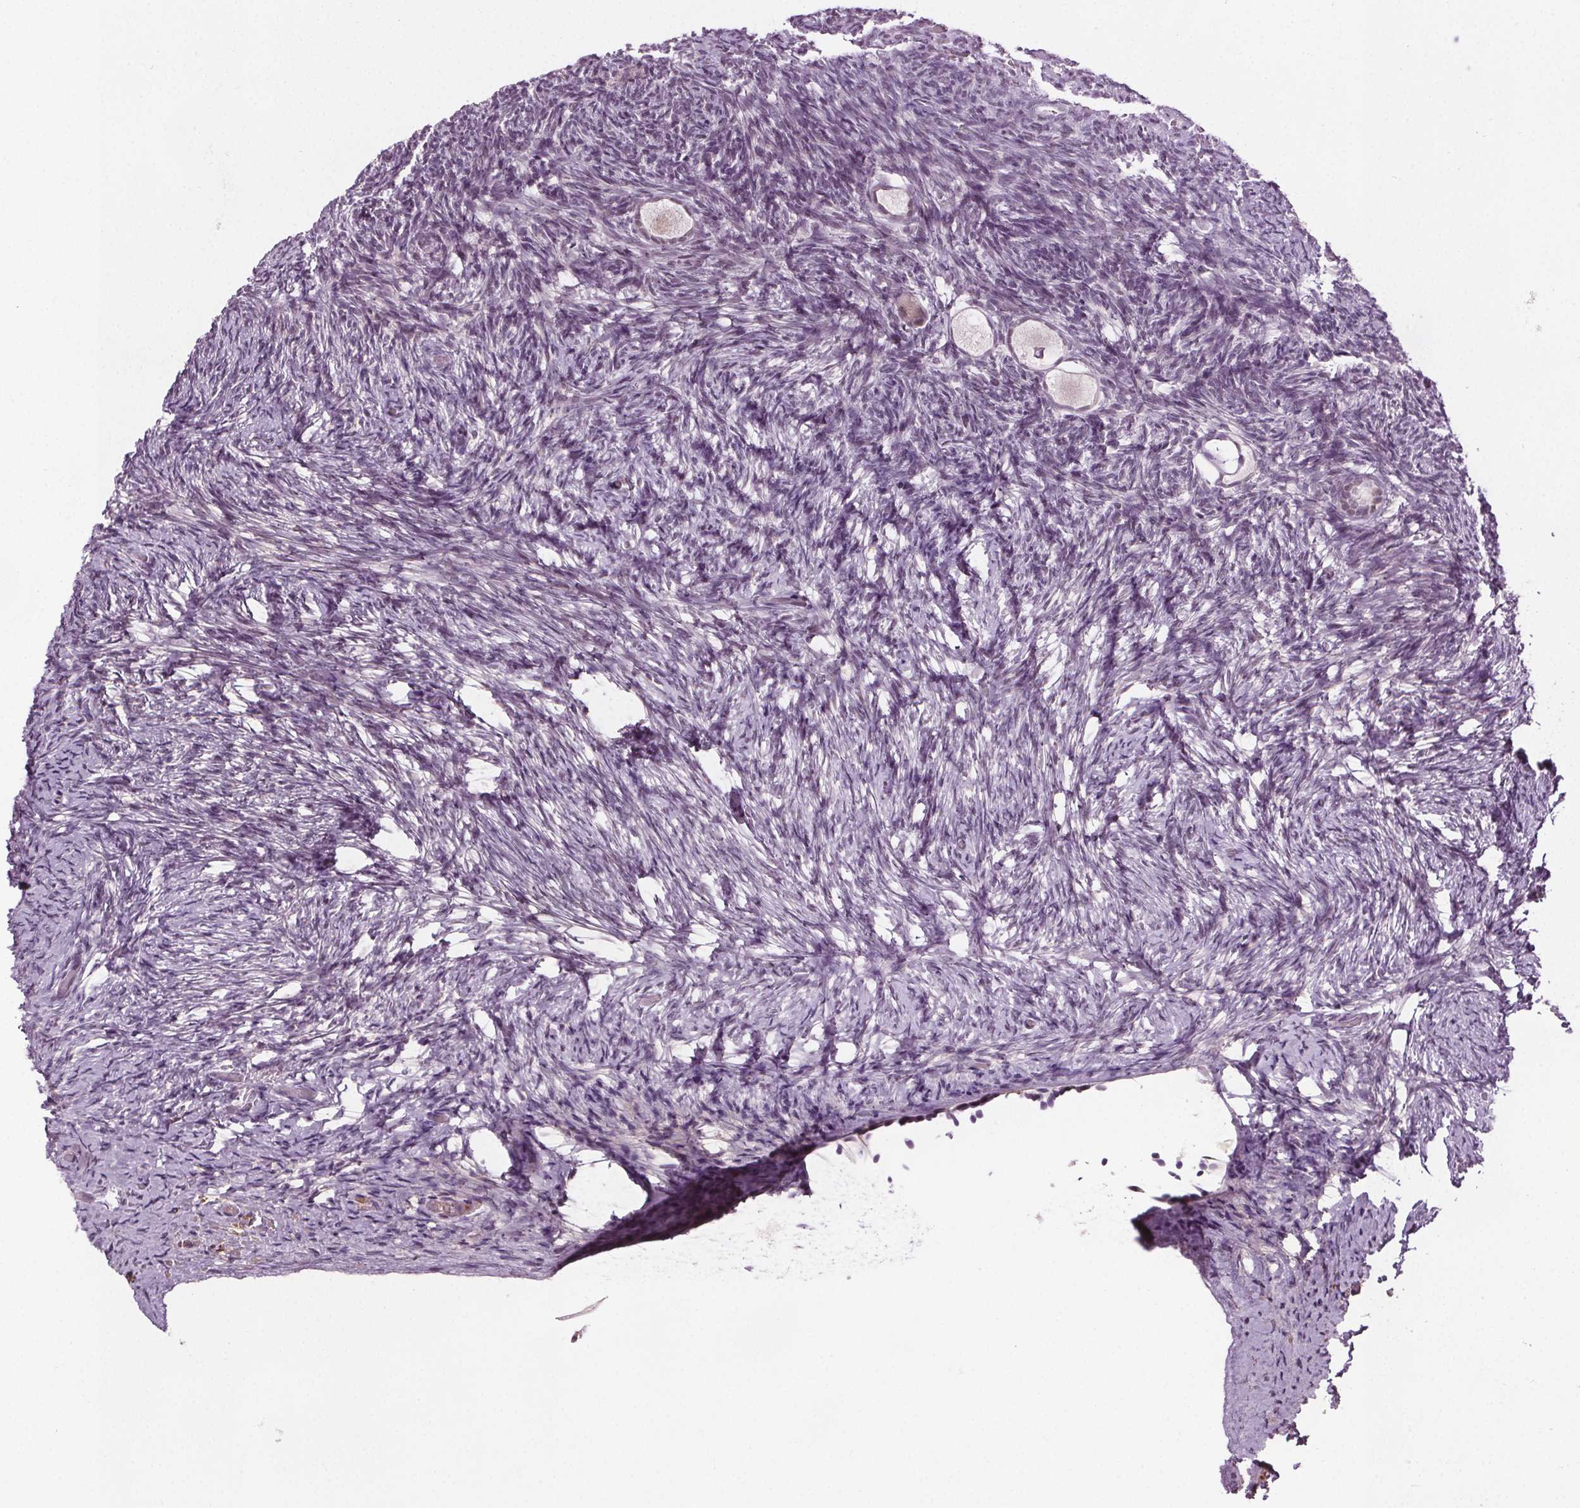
{"staining": {"intensity": "weak", "quantity": "25%-75%", "location": "nuclear"}, "tissue": "ovary", "cell_type": "Follicle cells", "image_type": "normal", "snomed": [{"axis": "morphology", "description": "Normal tissue, NOS"}, {"axis": "topography", "description": "Ovary"}], "caption": "Immunohistochemical staining of benign human ovary shows weak nuclear protein staining in approximately 25%-75% of follicle cells. (Stains: DAB (3,3'-diaminobenzidine) in brown, nuclei in blue, Microscopy: brightfield microscopy at high magnification).", "gene": "IWS1", "patient": {"sex": "female", "age": 34}}